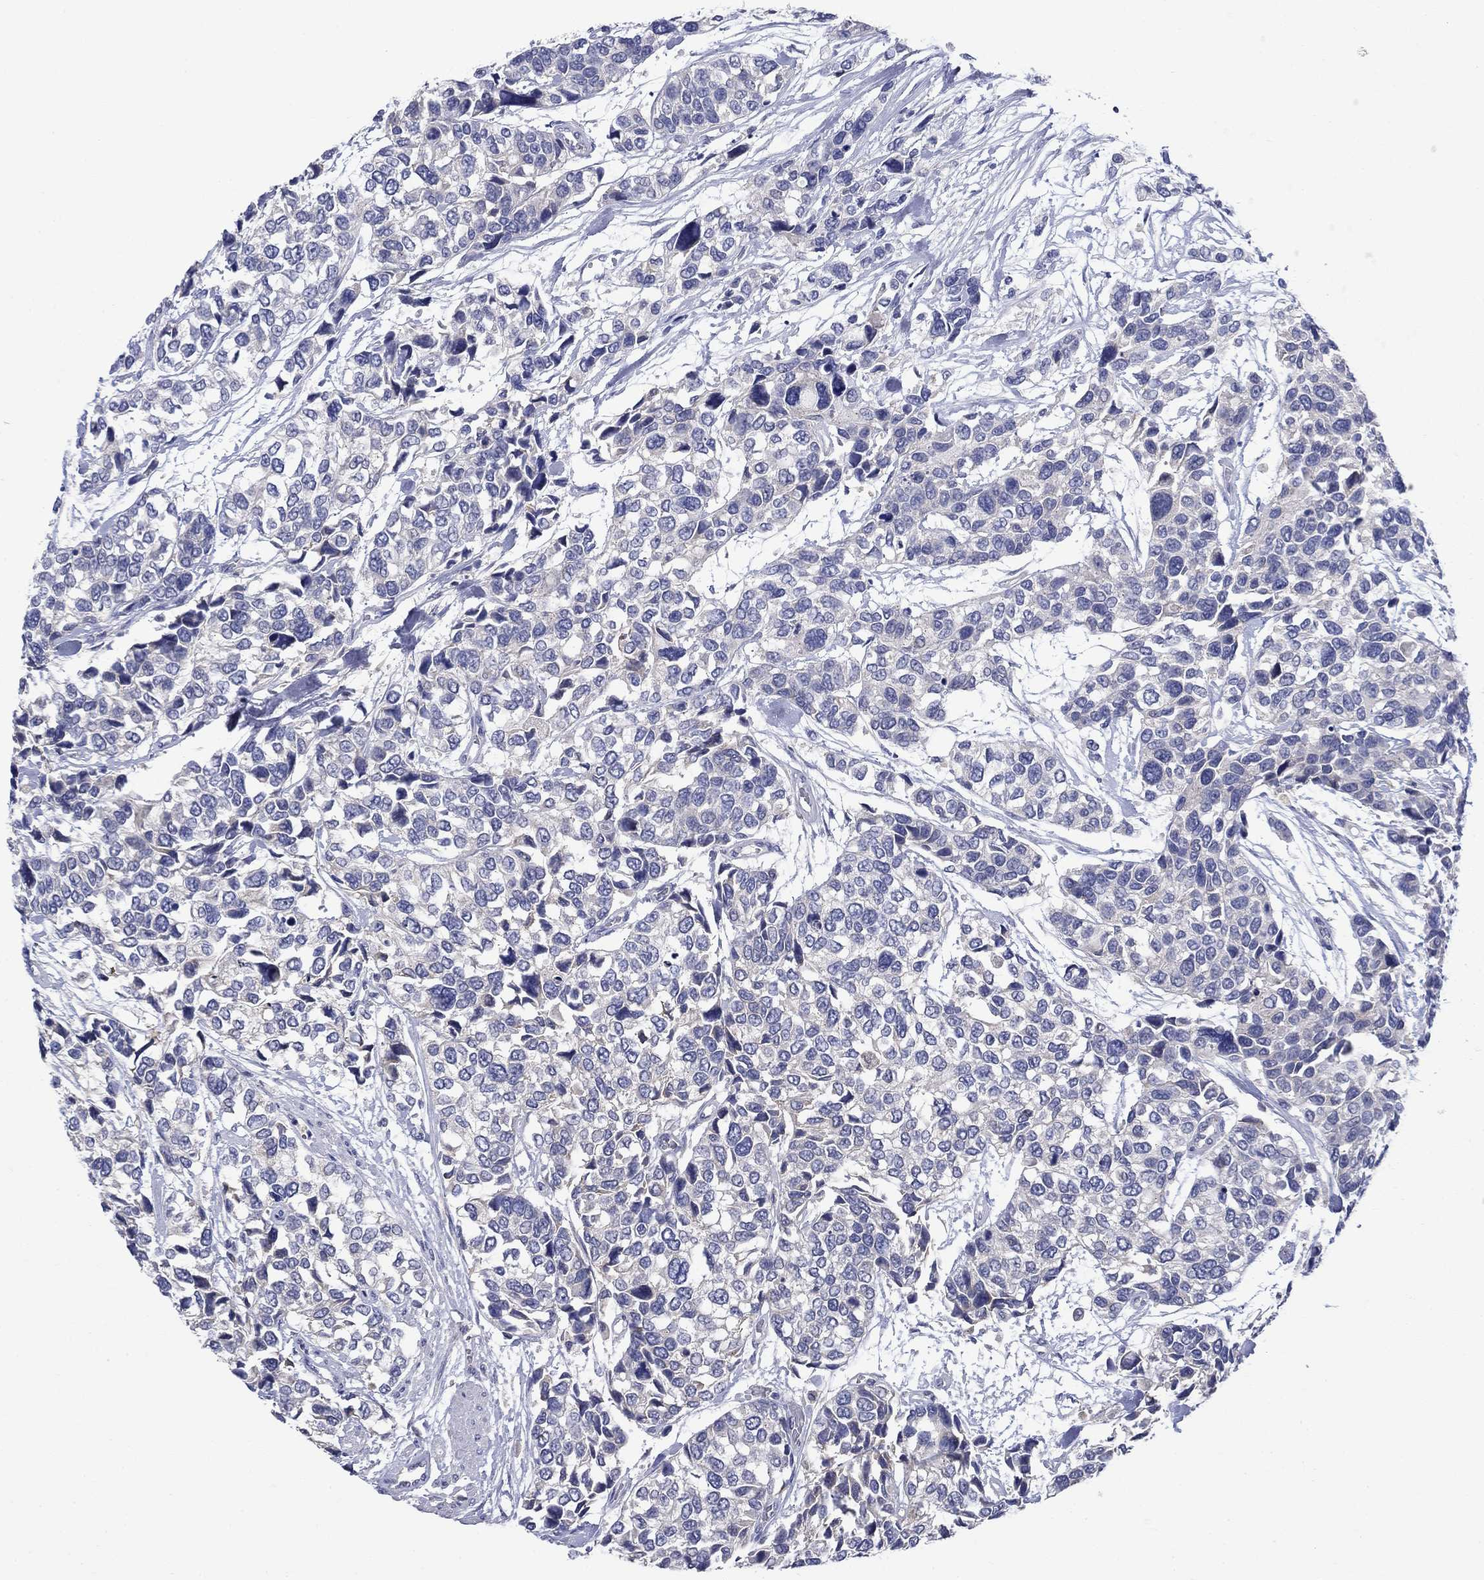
{"staining": {"intensity": "negative", "quantity": "none", "location": "none"}, "tissue": "urothelial cancer", "cell_type": "Tumor cells", "image_type": "cancer", "snomed": [{"axis": "morphology", "description": "Urothelial carcinoma, High grade"}, {"axis": "topography", "description": "Urinary bladder"}], "caption": "DAB (3,3'-diaminobenzidine) immunohistochemical staining of human urothelial cancer reveals no significant expression in tumor cells.", "gene": "SULT2B1", "patient": {"sex": "male", "age": 77}}